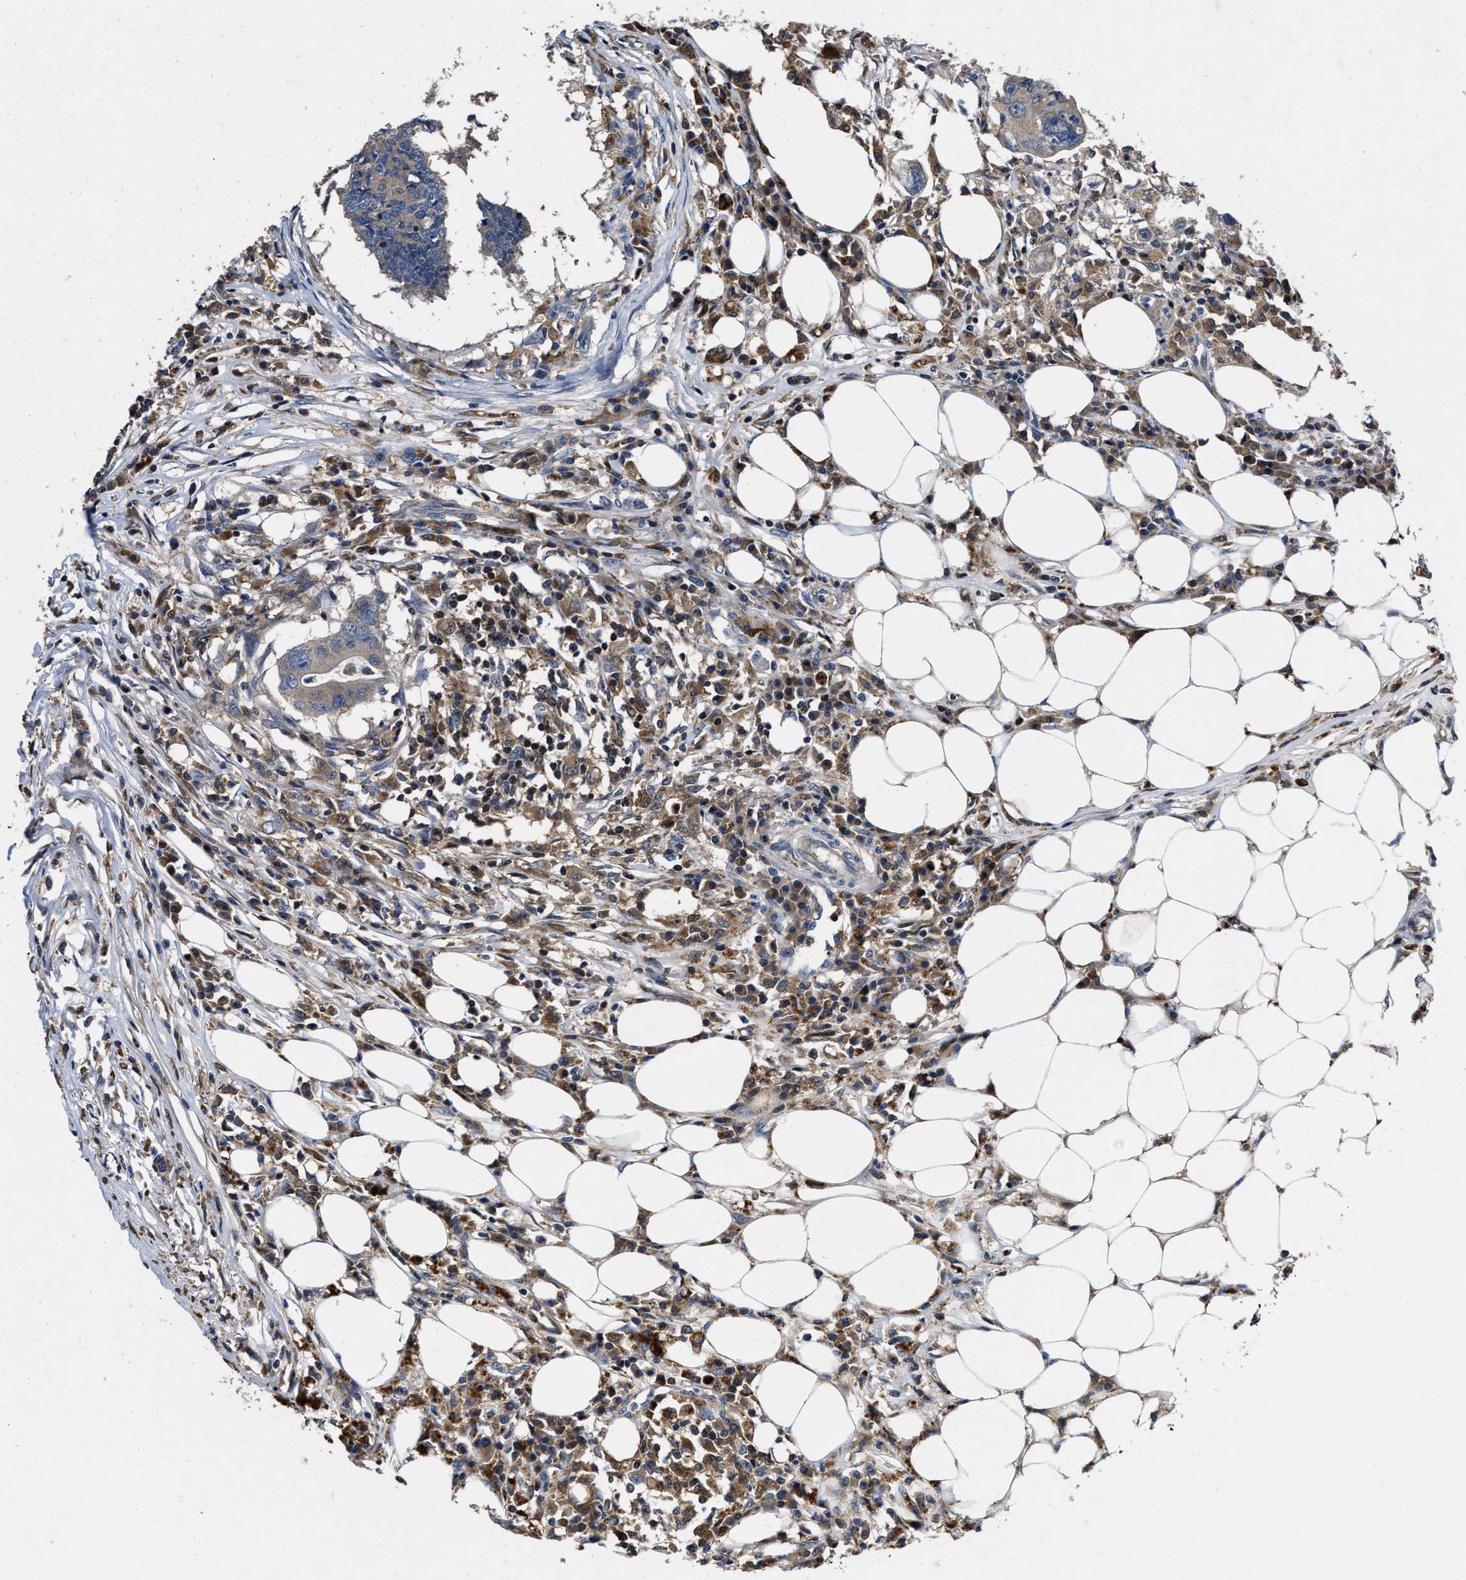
{"staining": {"intensity": "negative", "quantity": "none", "location": "none"}, "tissue": "colorectal cancer", "cell_type": "Tumor cells", "image_type": "cancer", "snomed": [{"axis": "morphology", "description": "Adenocarcinoma, NOS"}, {"axis": "topography", "description": "Colon"}], "caption": "Tumor cells show no significant staining in colorectal adenocarcinoma. (Stains: DAB (3,3'-diaminobenzidine) IHC with hematoxylin counter stain, Microscopy: brightfield microscopy at high magnification).", "gene": "RGS10", "patient": {"sex": "male", "age": 71}}